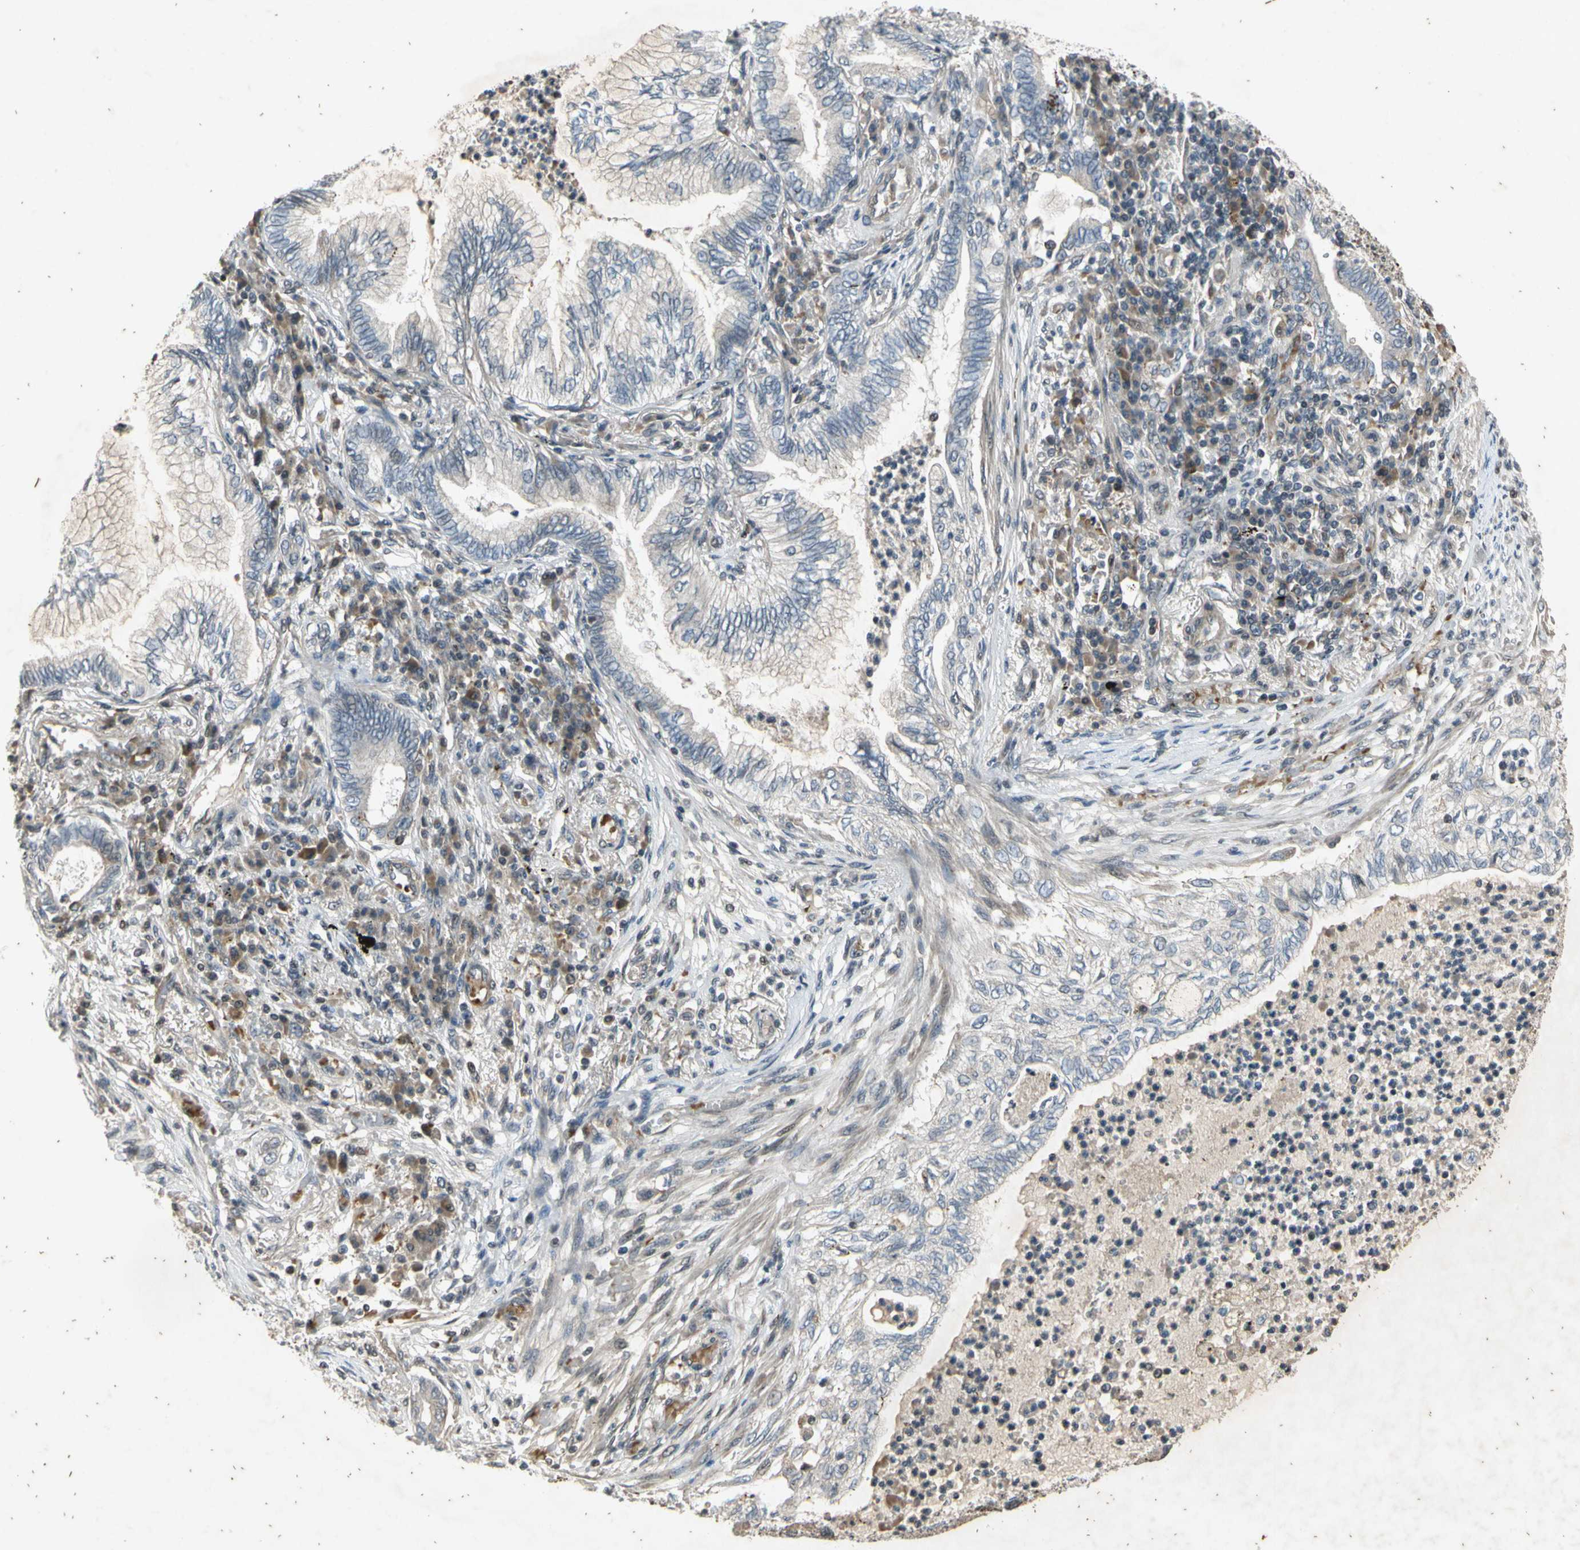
{"staining": {"intensity": "negative", "quantity": "none", "location": "none"}, "tissue": "lung cancer", "cell_type": "Tumor cells", "image_type": "cancer", "snomed": [{"axis": "morphology", "description": "Normal tissue, NOS"}, {"axis": "morphology", "description": "Adenocarcinoma, NOS"}, {"axis": "topography", "description": "Bronchus"}, {"axis": "topography", "description": "Lung"}], "caption": "An image of lung adenocarcinoma stained for a protein reveals no brown staining in tumor cells.", "gene": "EFNB2", "patient": {"sex": "female", "age": 70}}